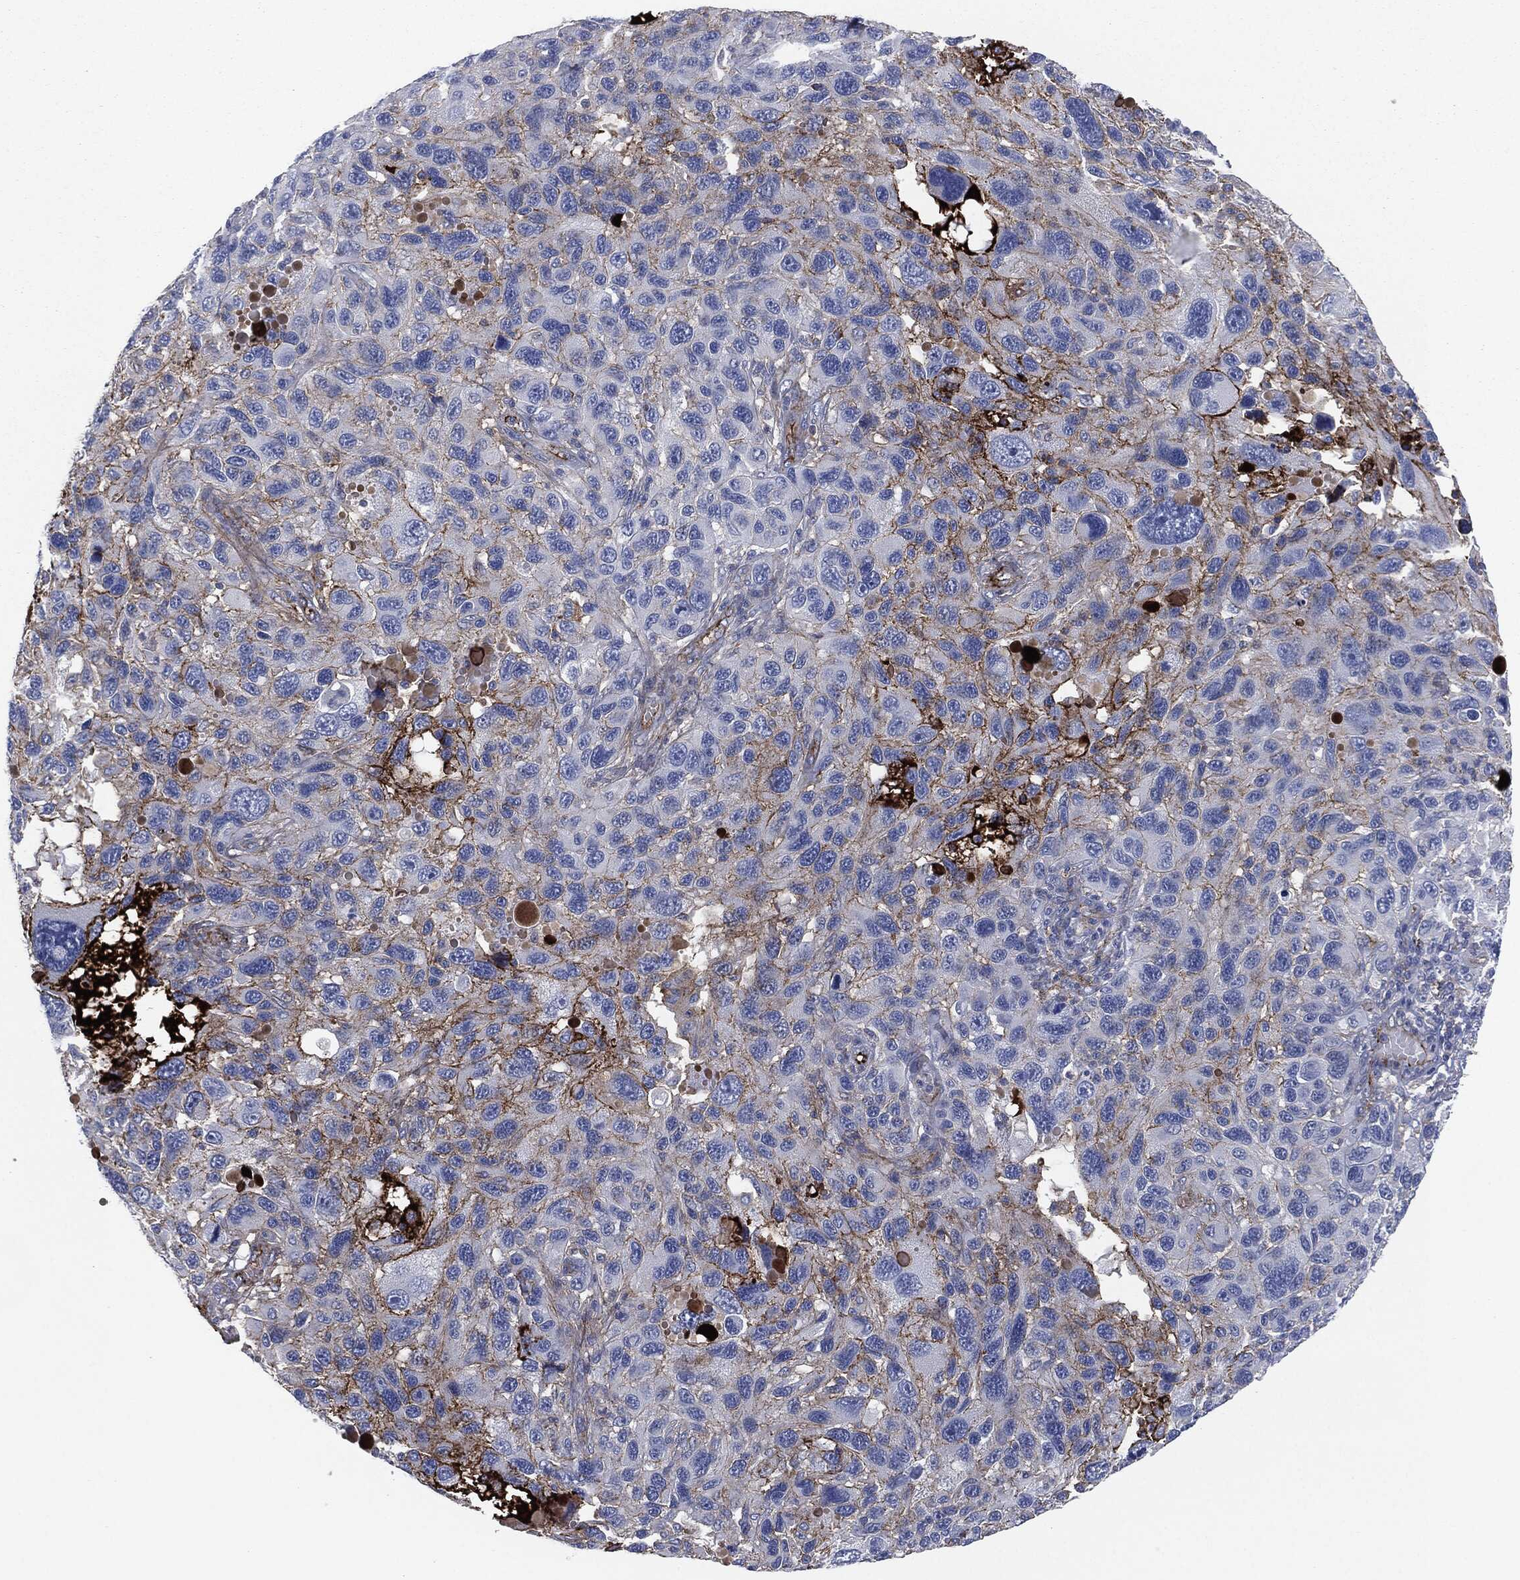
{"staining": {"intensity": "strong", "quantity": "<25%", "location": "cytoplasmic/membranous"}, "tissue": "melanoma", "cell_type": "Tumor cells", "image_type": "cancer", "snomed": [{"axis": "morphology", "description": "Malignant melanoma, NOS"}, {"axis": "topography", "description": "Skin"}], "caption": "Malignant melanoma stained with a protein marker reveals strong staining in tumor cells.", "gene": "APOB", "patient": {"sex": "male", "age": 53}}